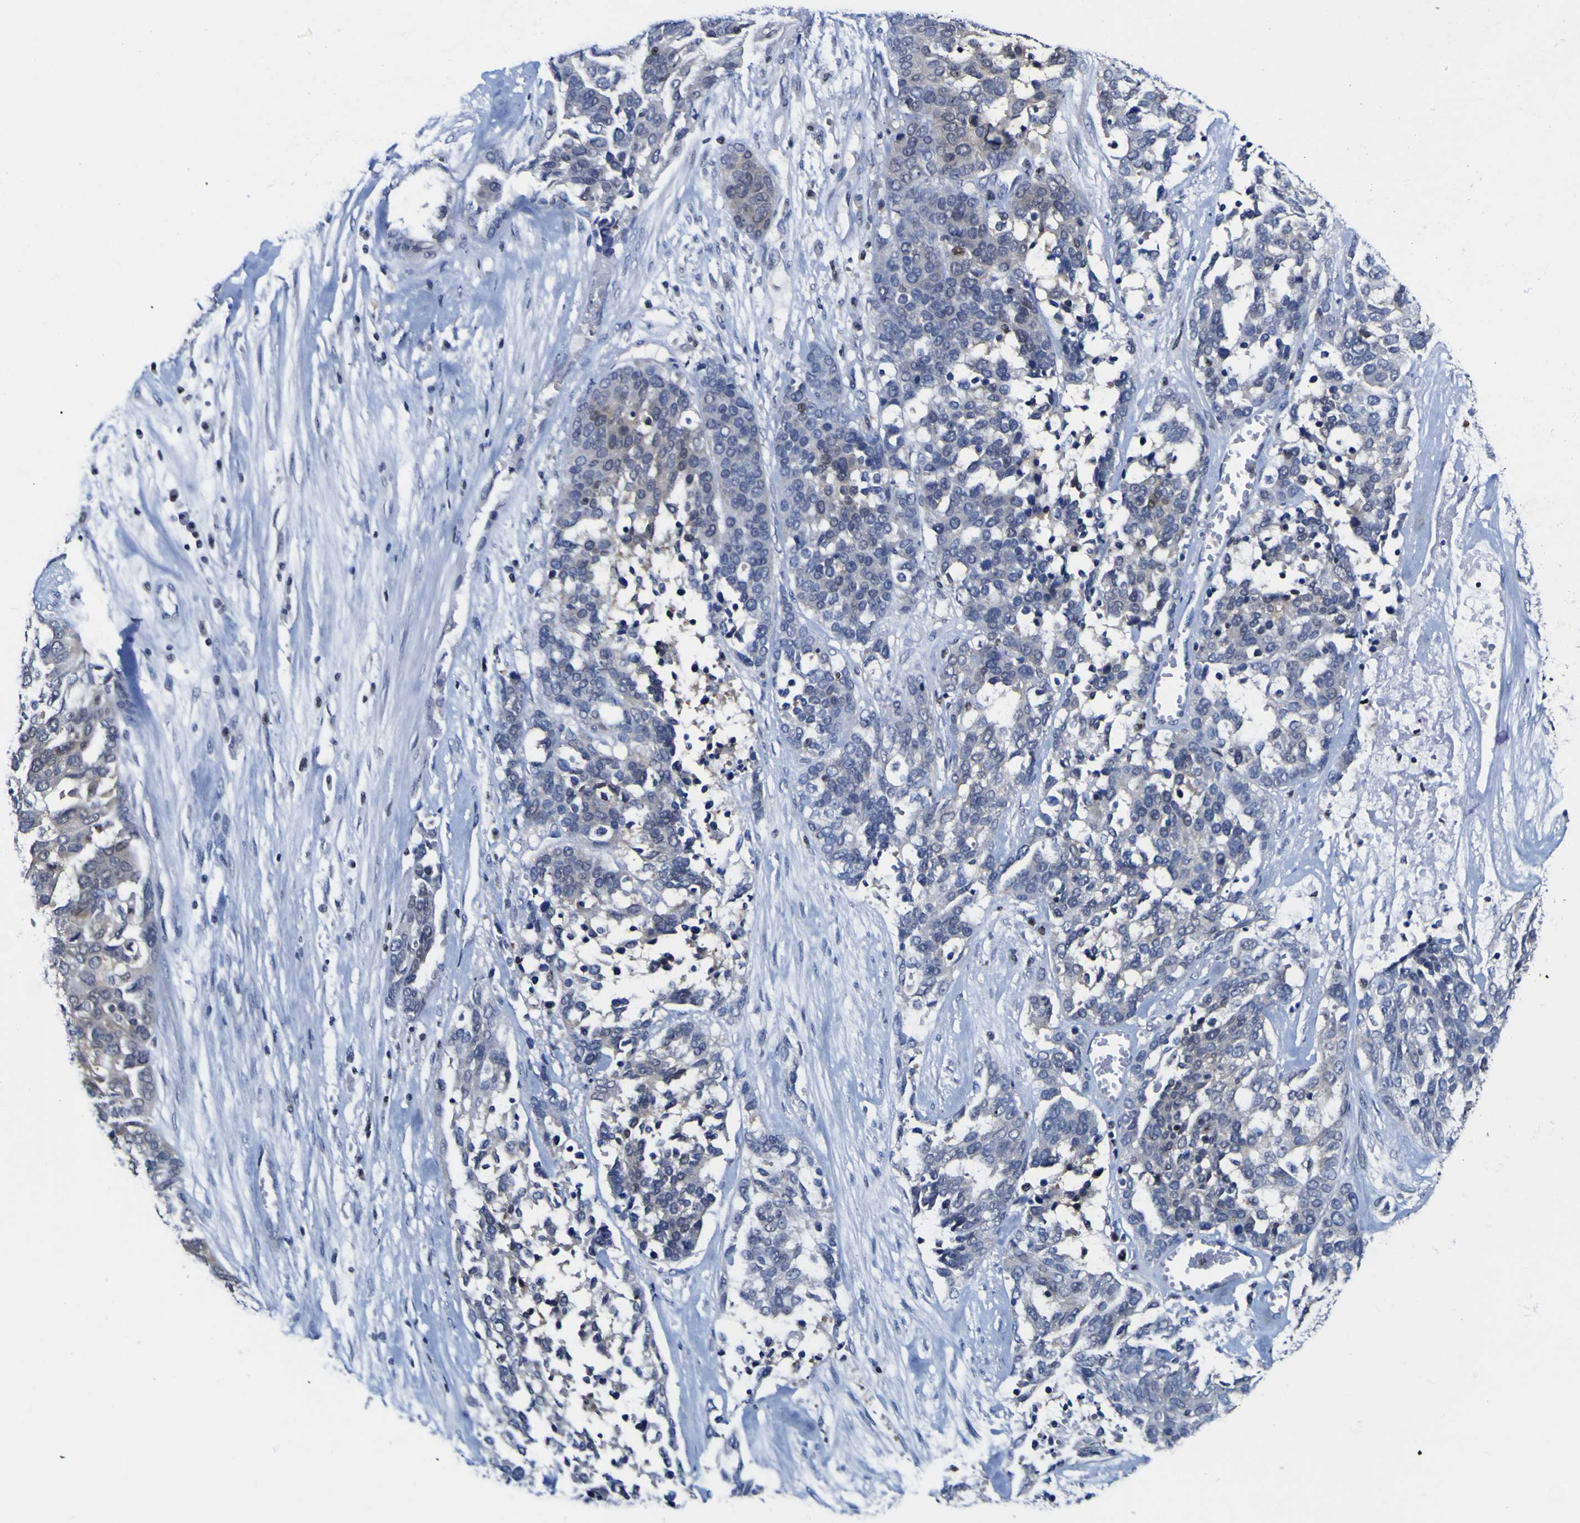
{"staining": {"intensity": "negative", "quantity": "none", "location": "none"}, "tissue": "ovarian cancer", "cell_type": "Tumor cells", "image_type": "cancer", "snomed": [{"axis": "morphology", "description": "Cystadenocarcinoma, serous, NOS"}, {"axis": "topography", "description": "Ovary"}], "caption": "Human serous cystadenocarcinoma (ovarian) stained for a protein using IHC demonstrates no expression in tumor cells.", "gene": "CASP6", "patient": {"sex": "female", "age": 44}}